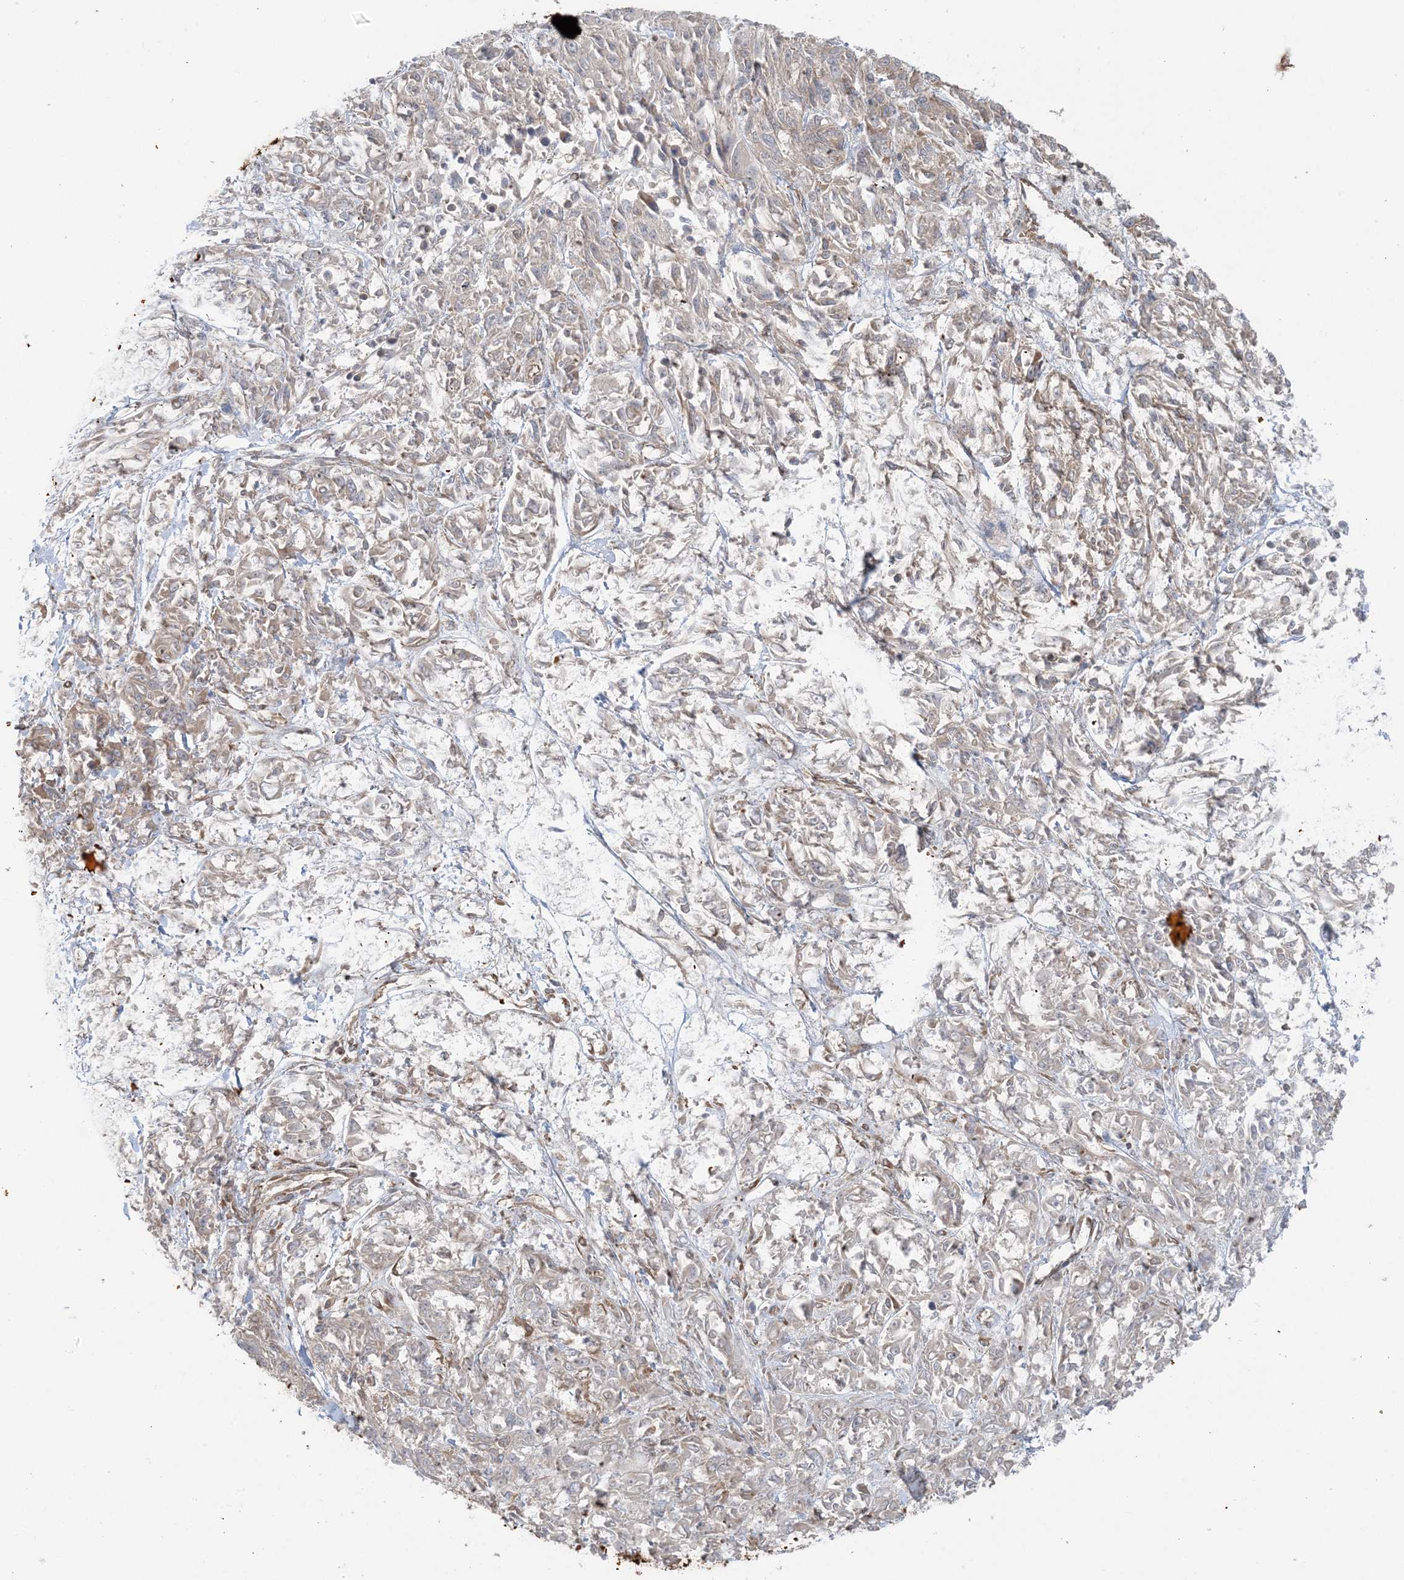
{"staining": {"intensity": "weak", "quantity": "25%-75%", "location": "cytoplasmic/membranous"}, "tissue": "melanoma", "cell_type": "Tumor cells", "image_type": "cancer", "snomed": [{"axis": "morphology", "description": "Malignant melanoma, NOS"}, {"axis": "topography", "description": "Skin"}], "caption": "Protein expression analysis of malignant melanoma reveals weak cytoplasmic/membranous positivity in approximately 25%-75% of tumor cells. The staining was performed using DAB (3,3'-diaminobenzidine) to visualize the protein expression in brown, while the nuclei were stained in blue with hematoxylin (Magnification: 20x).", "gene": "UBXN4", "patient": {"sex": "male", "age": 53}}